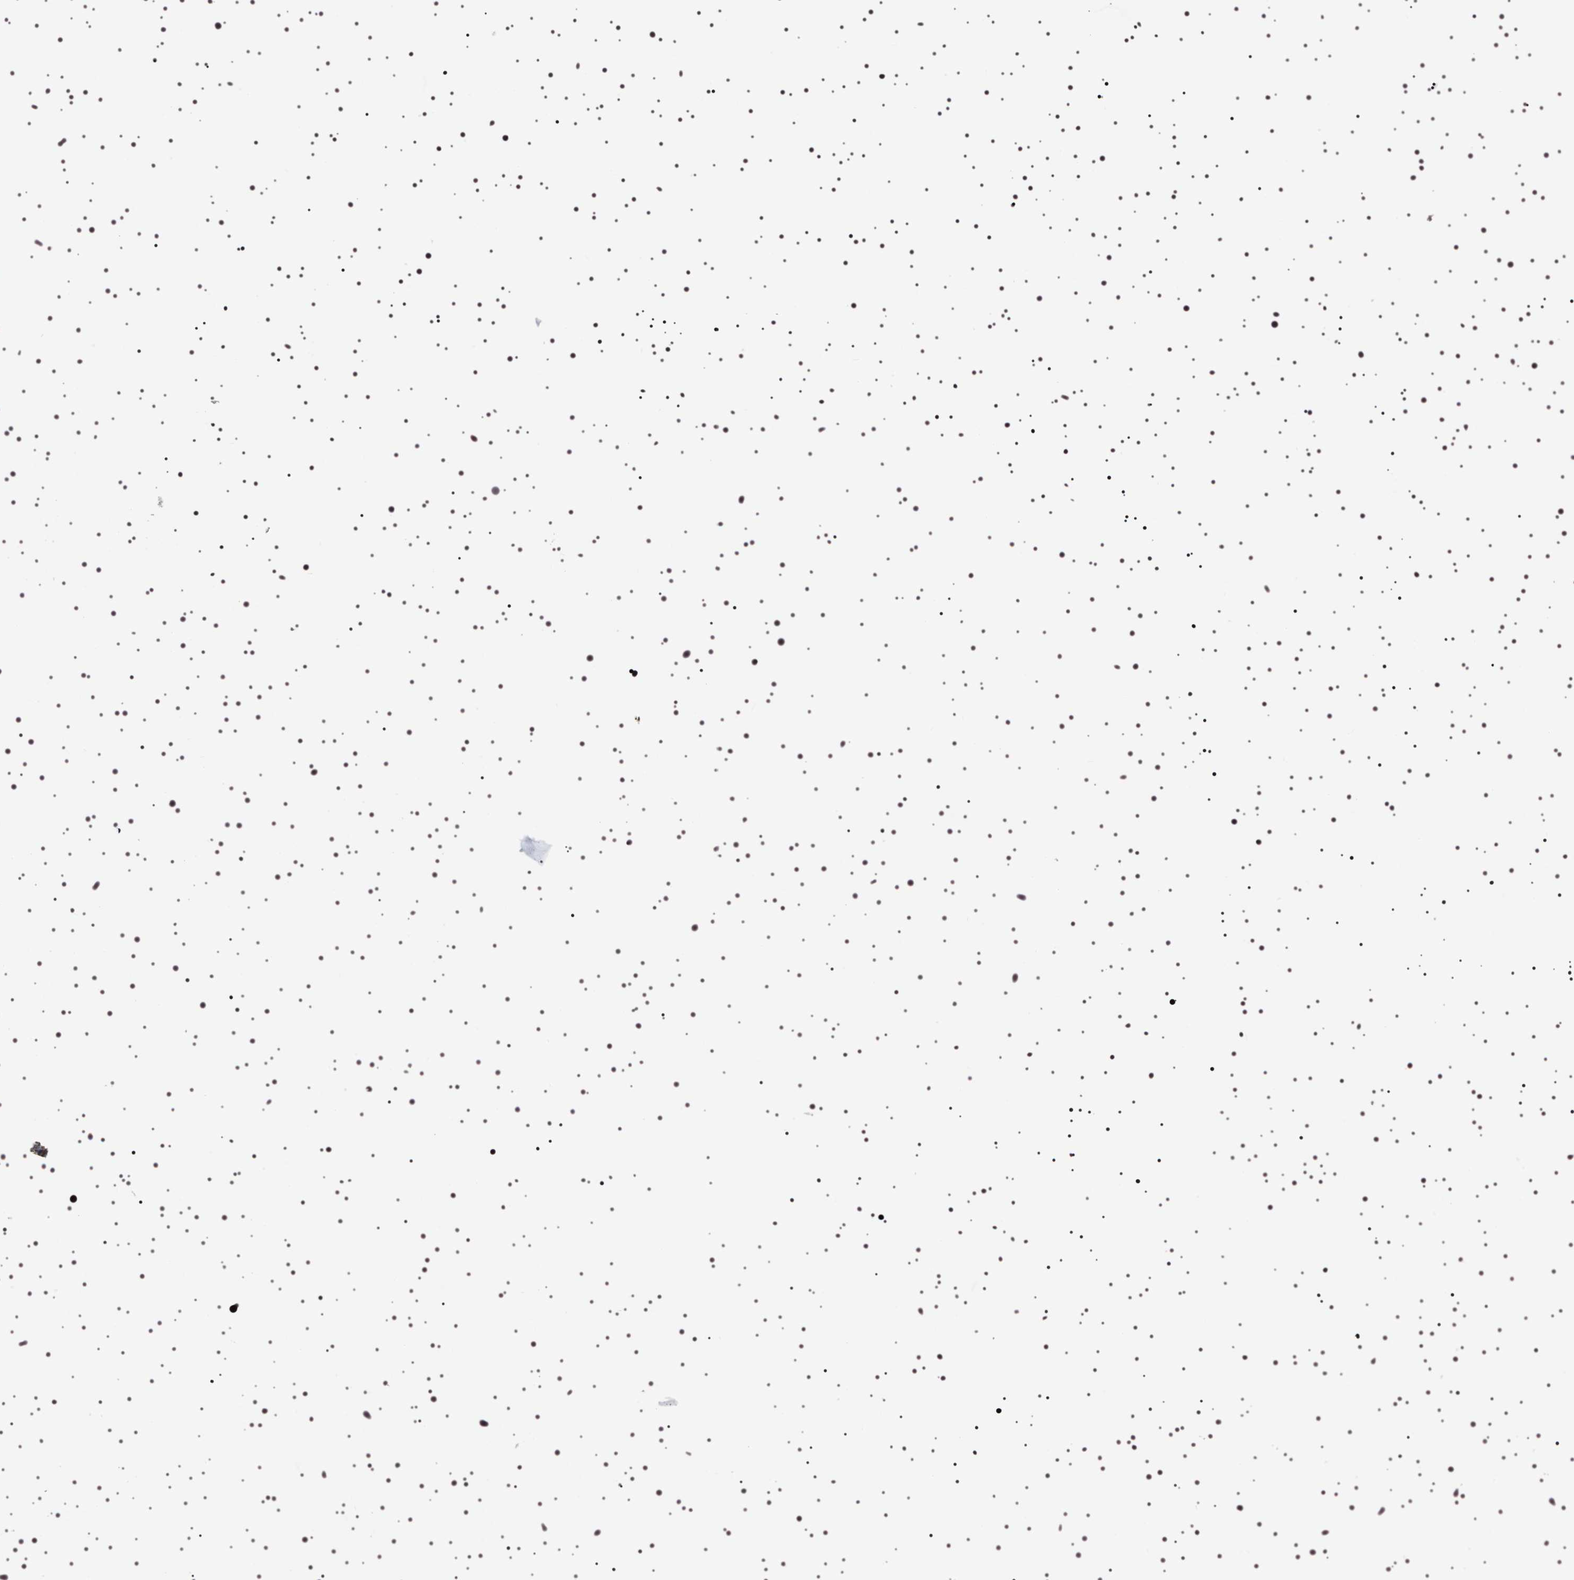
{"staining": {"intensity": "moderate", "quantity": "<25%", "location": "cytoplasmic/membranous"}, "tissue": "melanoma", "cell_type": "Tumor cells", "image_type": "cancer", "snomed": [{"axis": "morphology", "description": "Malignant melanoma, NOS"}, {"axis": "topography", "description": "Skin"}], "caption": "High-magnification brightfield microscopy of malignant melanoma stained with DAB (brown) and counterstained with hematoxylin (blue). tumor cells exhibit moderate cytoplasmic/membranous staining is identified in about<25% of cells.", "gene": "ALPL", "patient": {"sex": "female", "age": 73}}